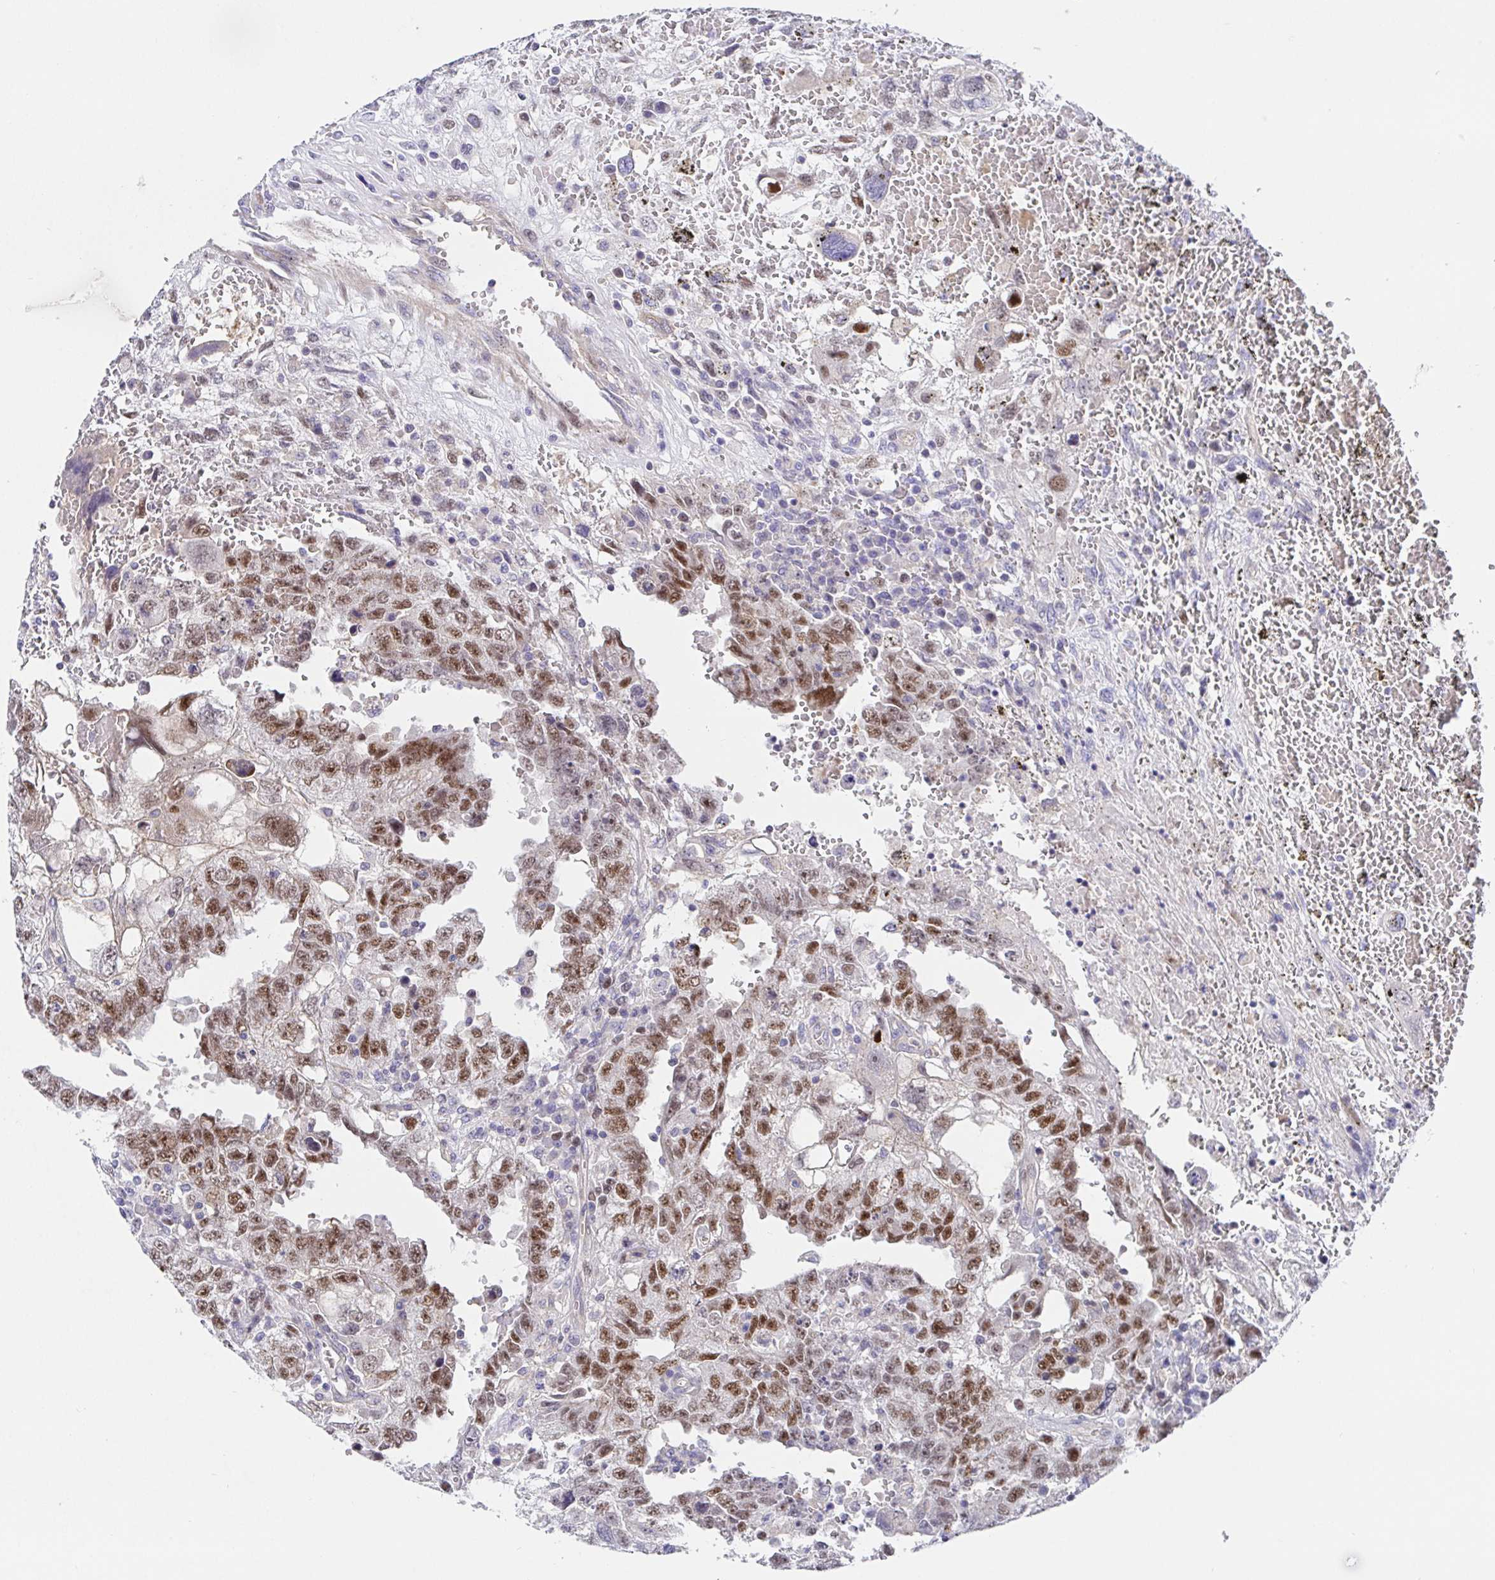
{"staining": {"intensity": "moderate", "quantity": ">75%", "location": "nuclear"}, "tissue": "testis cancer", "cell_type": "Tumor cells", "image_type": "cancer", "snomed": [{"axis": "morphology", "description": "Carcinoma, Embryonal, NOS"}, {"axis": "topography", "description": "Testis"}], "caption": "Human embryonal carcinoma (testis) stained with a protein marker displays moderate staining in tumor cells.", "gene": "TIMELESS", "patient": {"sex": "male", "age": 26}}